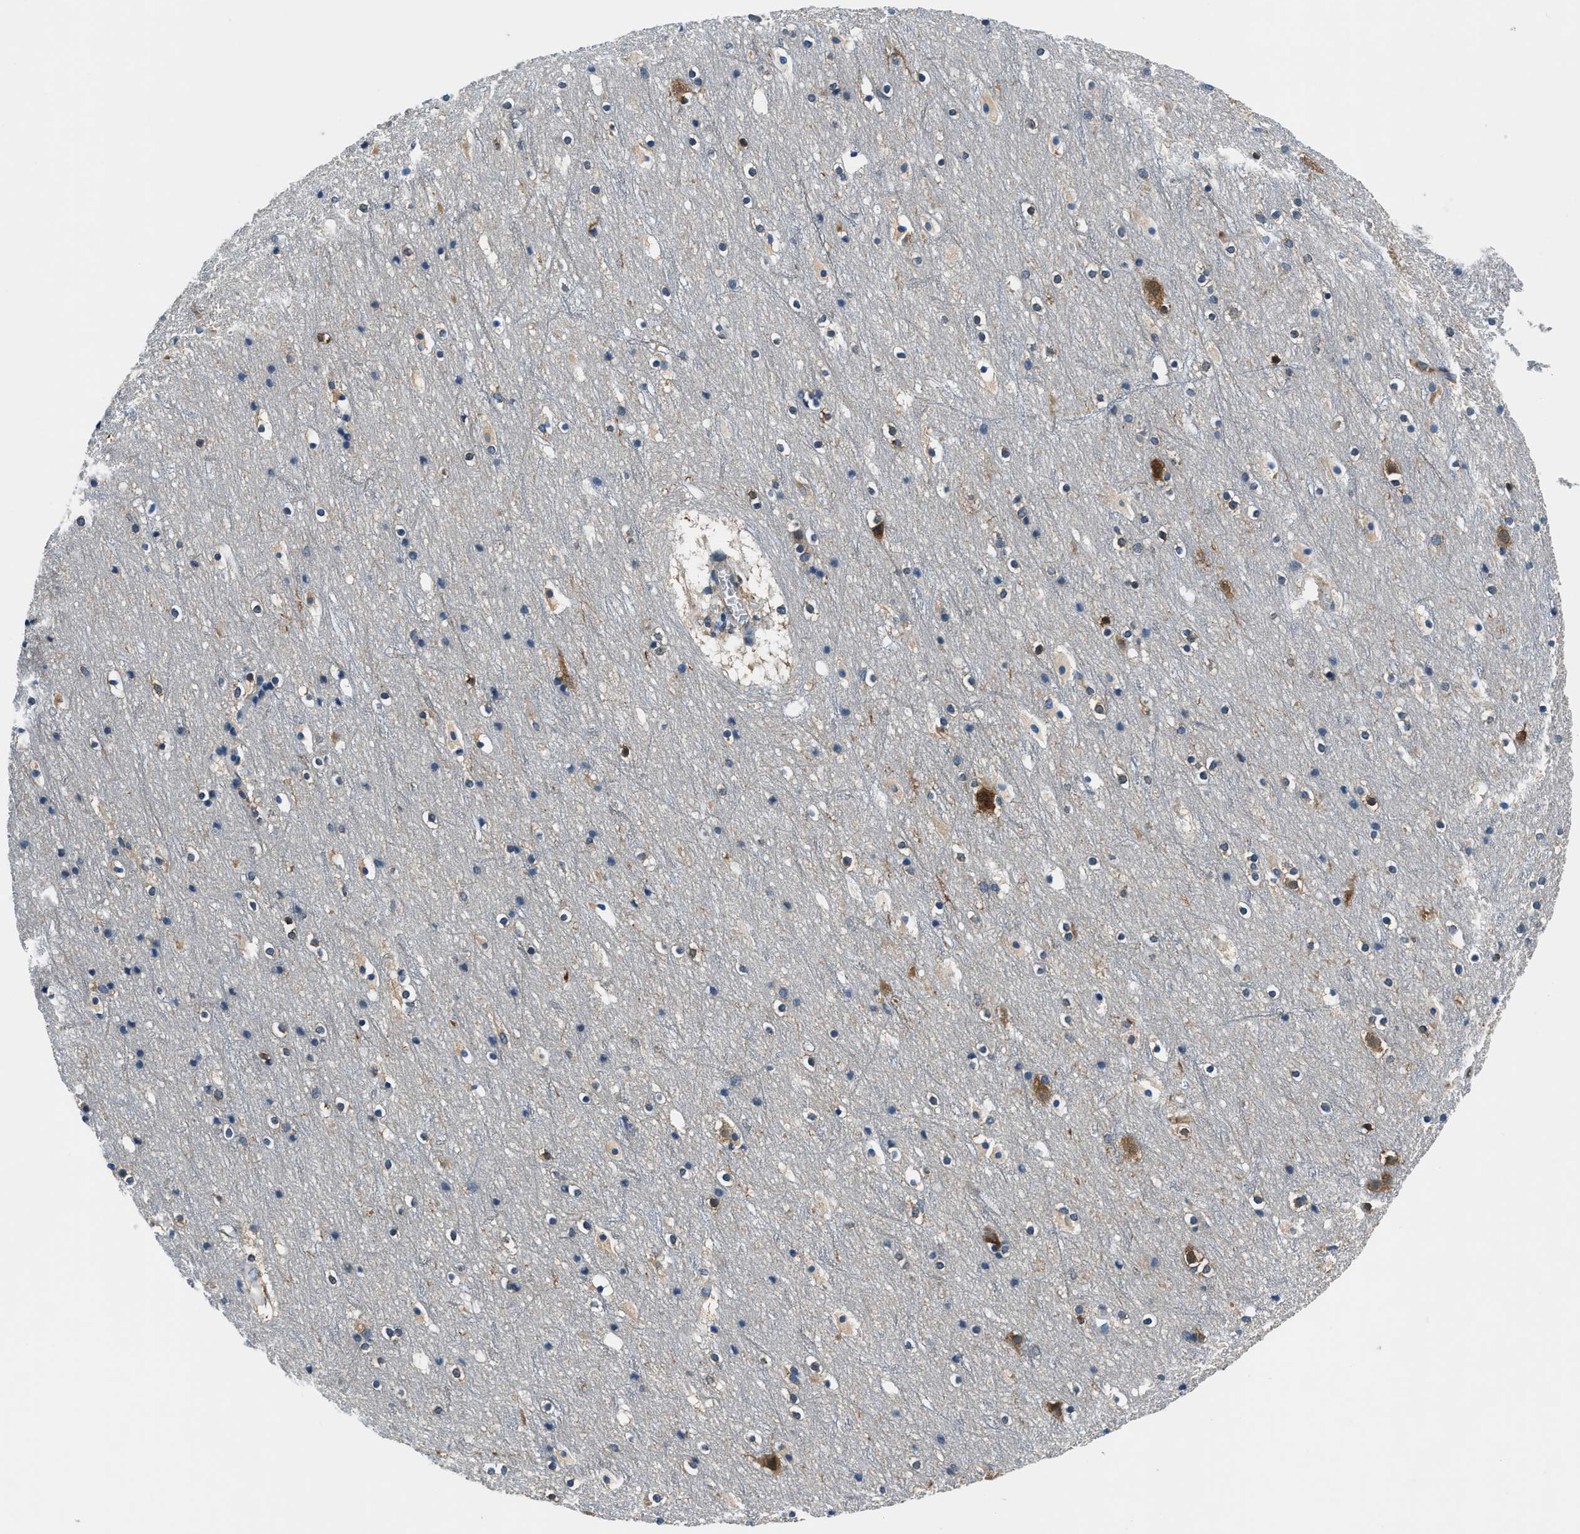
{"staining": {"intensity": "weak", "quantity": "25%-75%", "location": "cytoplasmic/membranous"}, "tissue": "cerebral cortex", "cell_type": "Endothelial cells", "image_type": "normal", "snomed": [{"axis": "morphology", "description": "Normal tissue, NOS"}, {"axis": "topography", "description": "Cerebral cortex"}], "caption": "This photomicrograph exhibits immunohistochemistry staining of unremarkable cerebral cortex, with low weak cytoplasmic/membranous expression in approximately 25%-75% of endothelial cells.", "gene": "EEA1", "patient": {"sex": "male", "age": 45}}